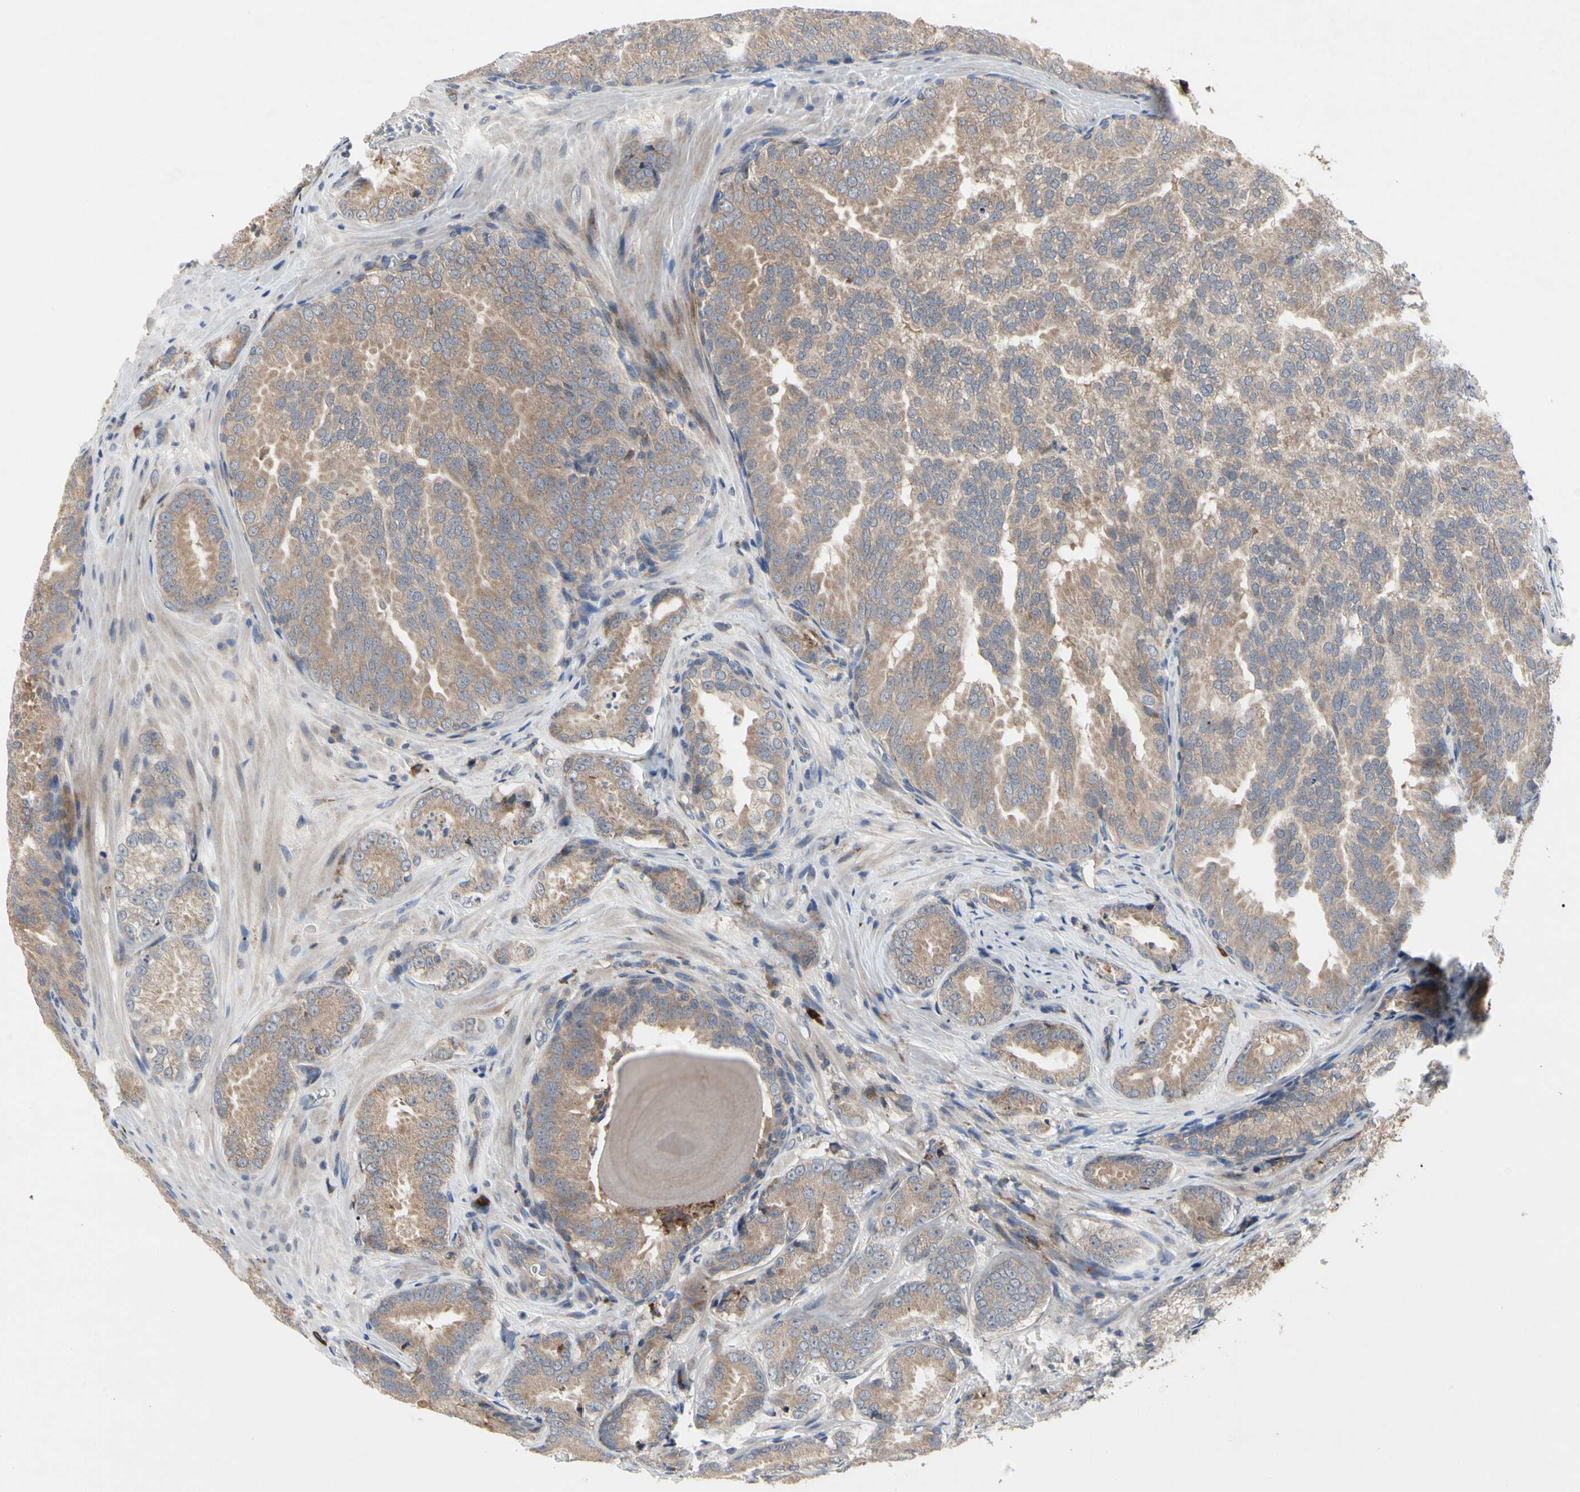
{"staining": {"intensity": "moderate", "quantity": ">75%", "location": "cytoplasmic/membranous"}, "tissue": "prostate cancer", "cell_type": "Tumor cells", "image_type": "cancer", "snomed": [{"axis": "morphology", "description": "Adenocarcinoma, High grade"}, {"axis": "topography", "description": "Prostate"}], "caption": "Human prostate adenocarcinoma (high-grade) stained for a protein (brown) displays moderate cytoplasmic/membranous positive positivity in about >75% of tumor cells.", "gene": "MMEL1", "patient": {"sex": "male", "age": 64}}